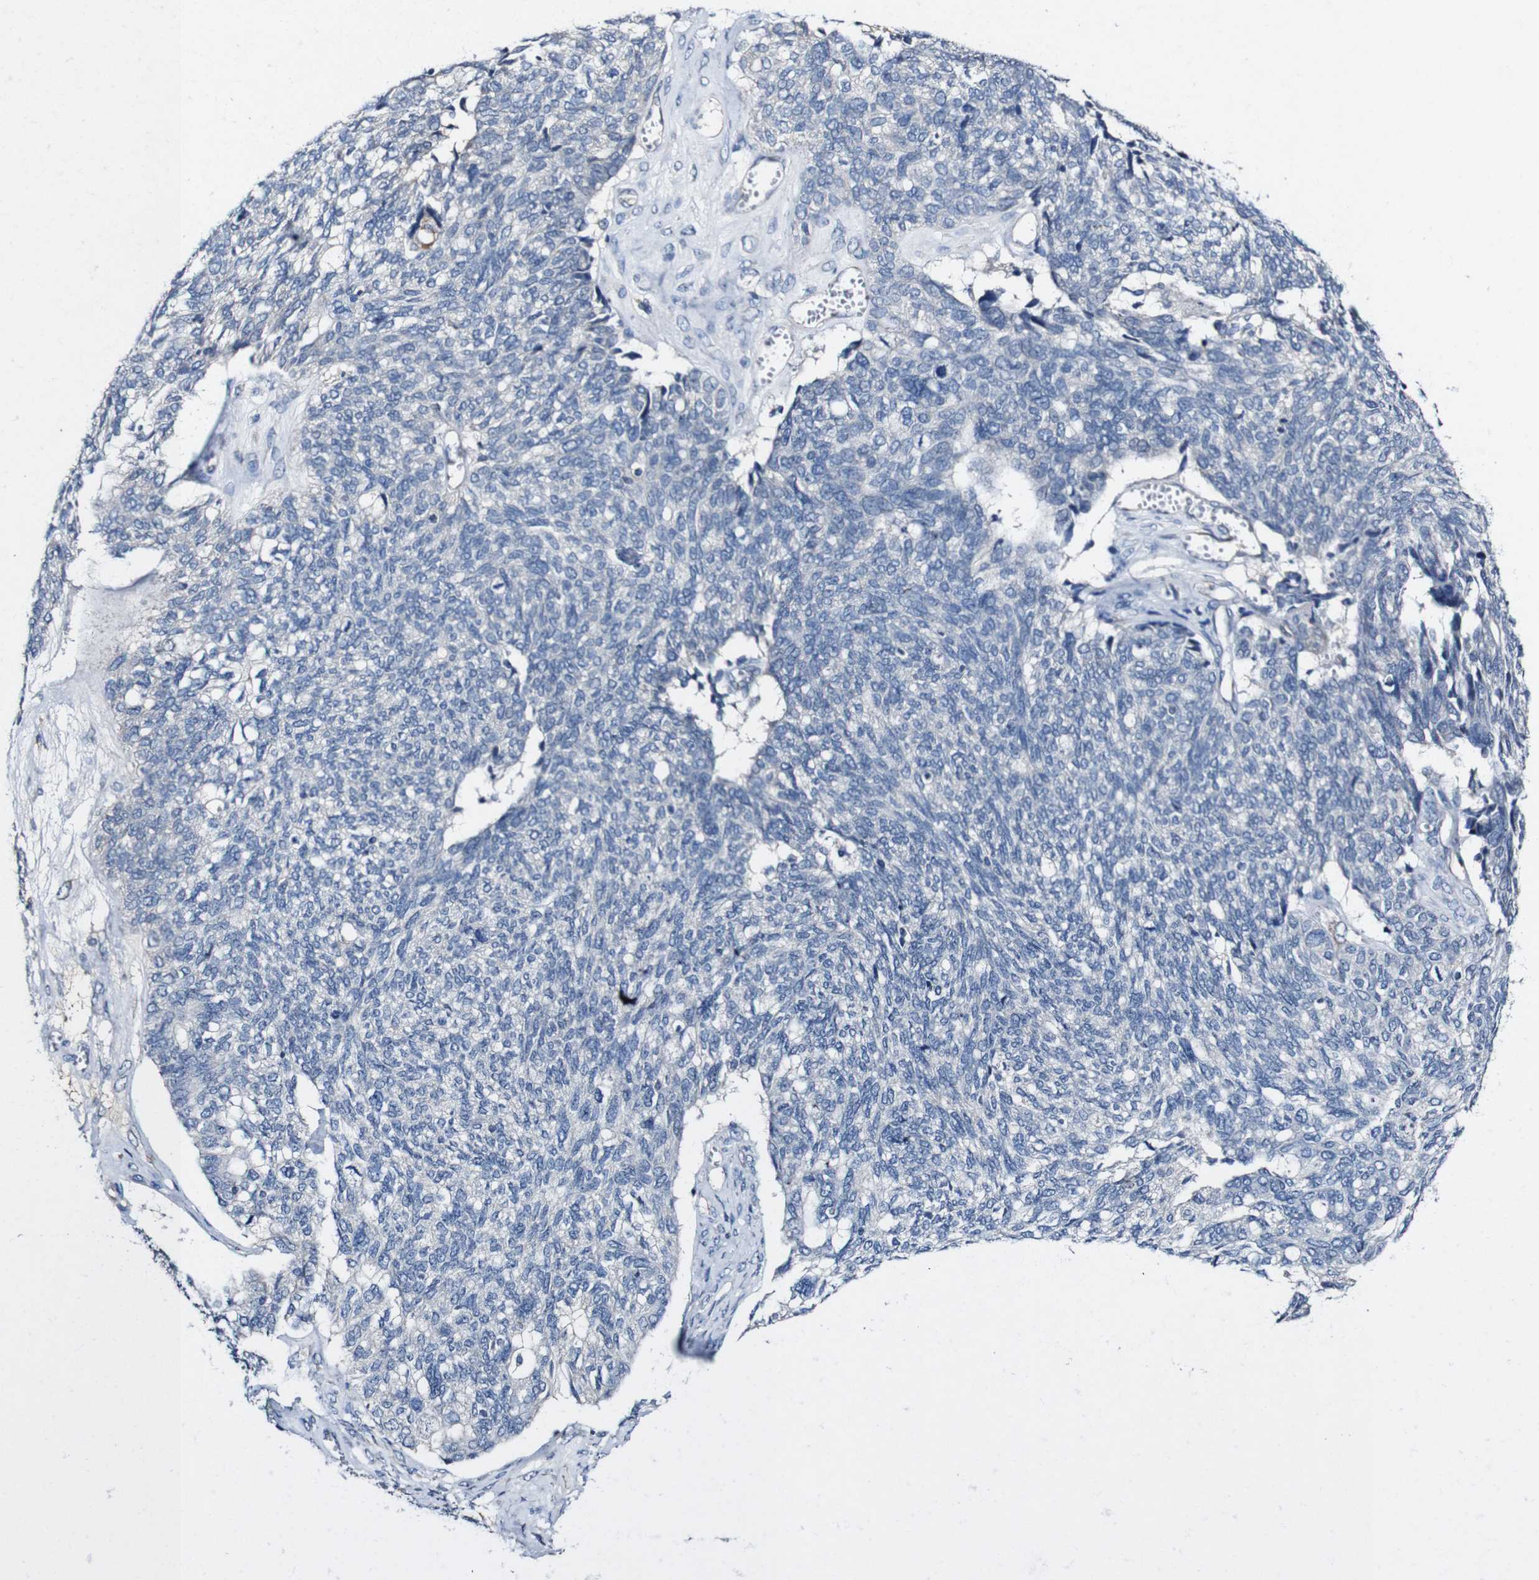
{"staining": {"intensity": "negative", "quantity": "none", "location": "none"}, "tissue": "ovarian cancer", "cell_type": "Tumor cells", "image_type": "cancer", "snomed": [{"axis": "morphology", "description": "Cystadenocarcinoma, serous, NOS"}, {"axis": "topography", "description": "Ovary"}], "caption": "Tumor cells are negative for protein expression in human ovarian cancer.", "gene": "GRAMD1A", "patient": {"sex": "female", "age": 79}}